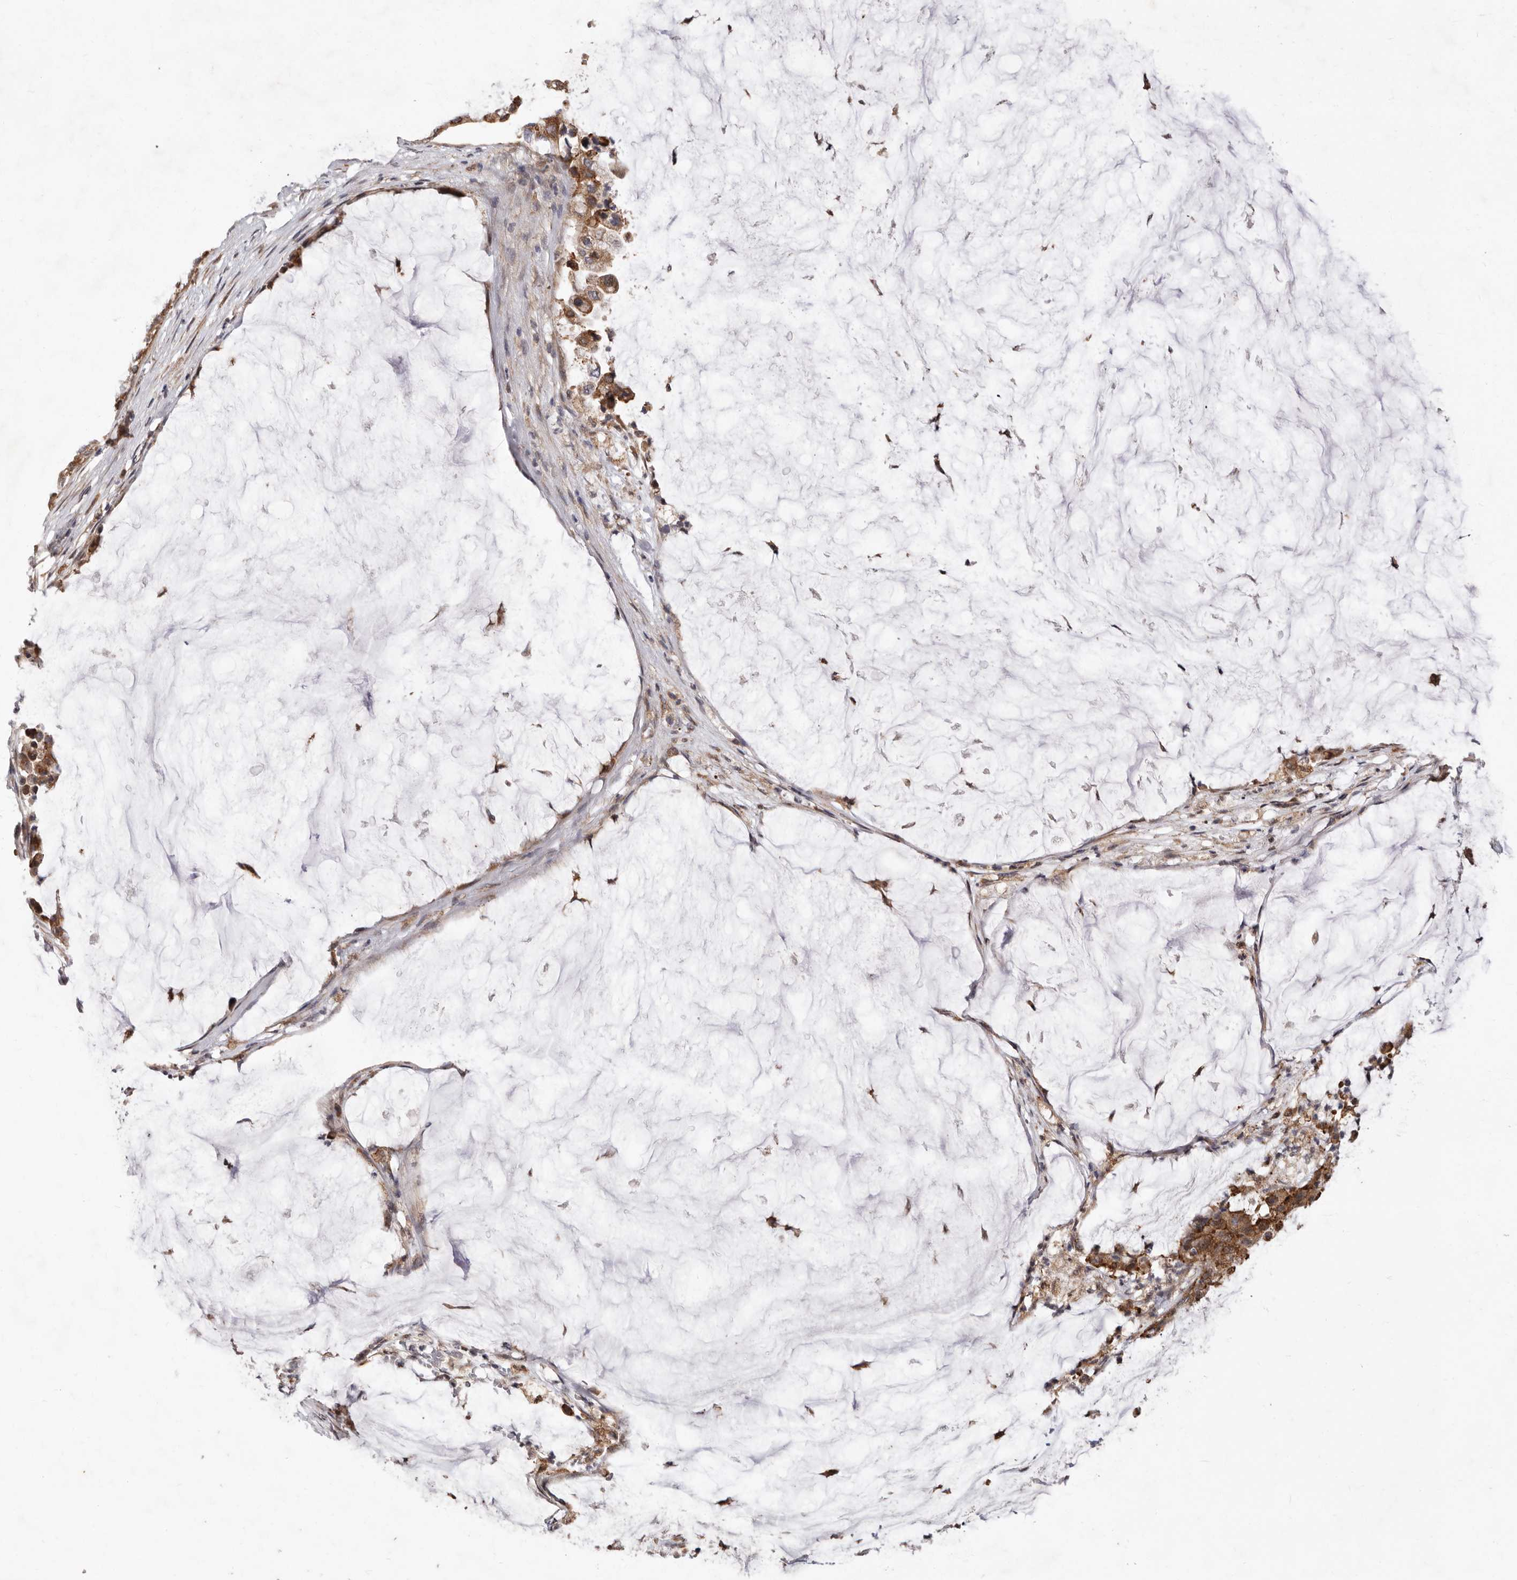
{"staining": {"intensity": "moderate", "quantity": ">75%", "location": "cytoplasmic/membranous"}, "tissue": "pancreatic cancer", "cell_type": "Tumor cells", "image_type": "cancer", "snomed": [{"axis": "morphology", "description": "Adenocarcinoma, NOS"}, {"axis": "topography", "description": "Pancreas"}], "caption": "Immunohistochemical staining of human pancreatic cancer exhibits medium levels of moderate cytoplasmic/membranous expression in about >75% of tumor cells. (Stains: DAB (3,3'-diaminobenzidine) in brown, nuclei in blue, Microscopy: brightfield microscopy at high magnification).", "gene": "RRM2B", "patient": {"sex": "male", "age": 41}}